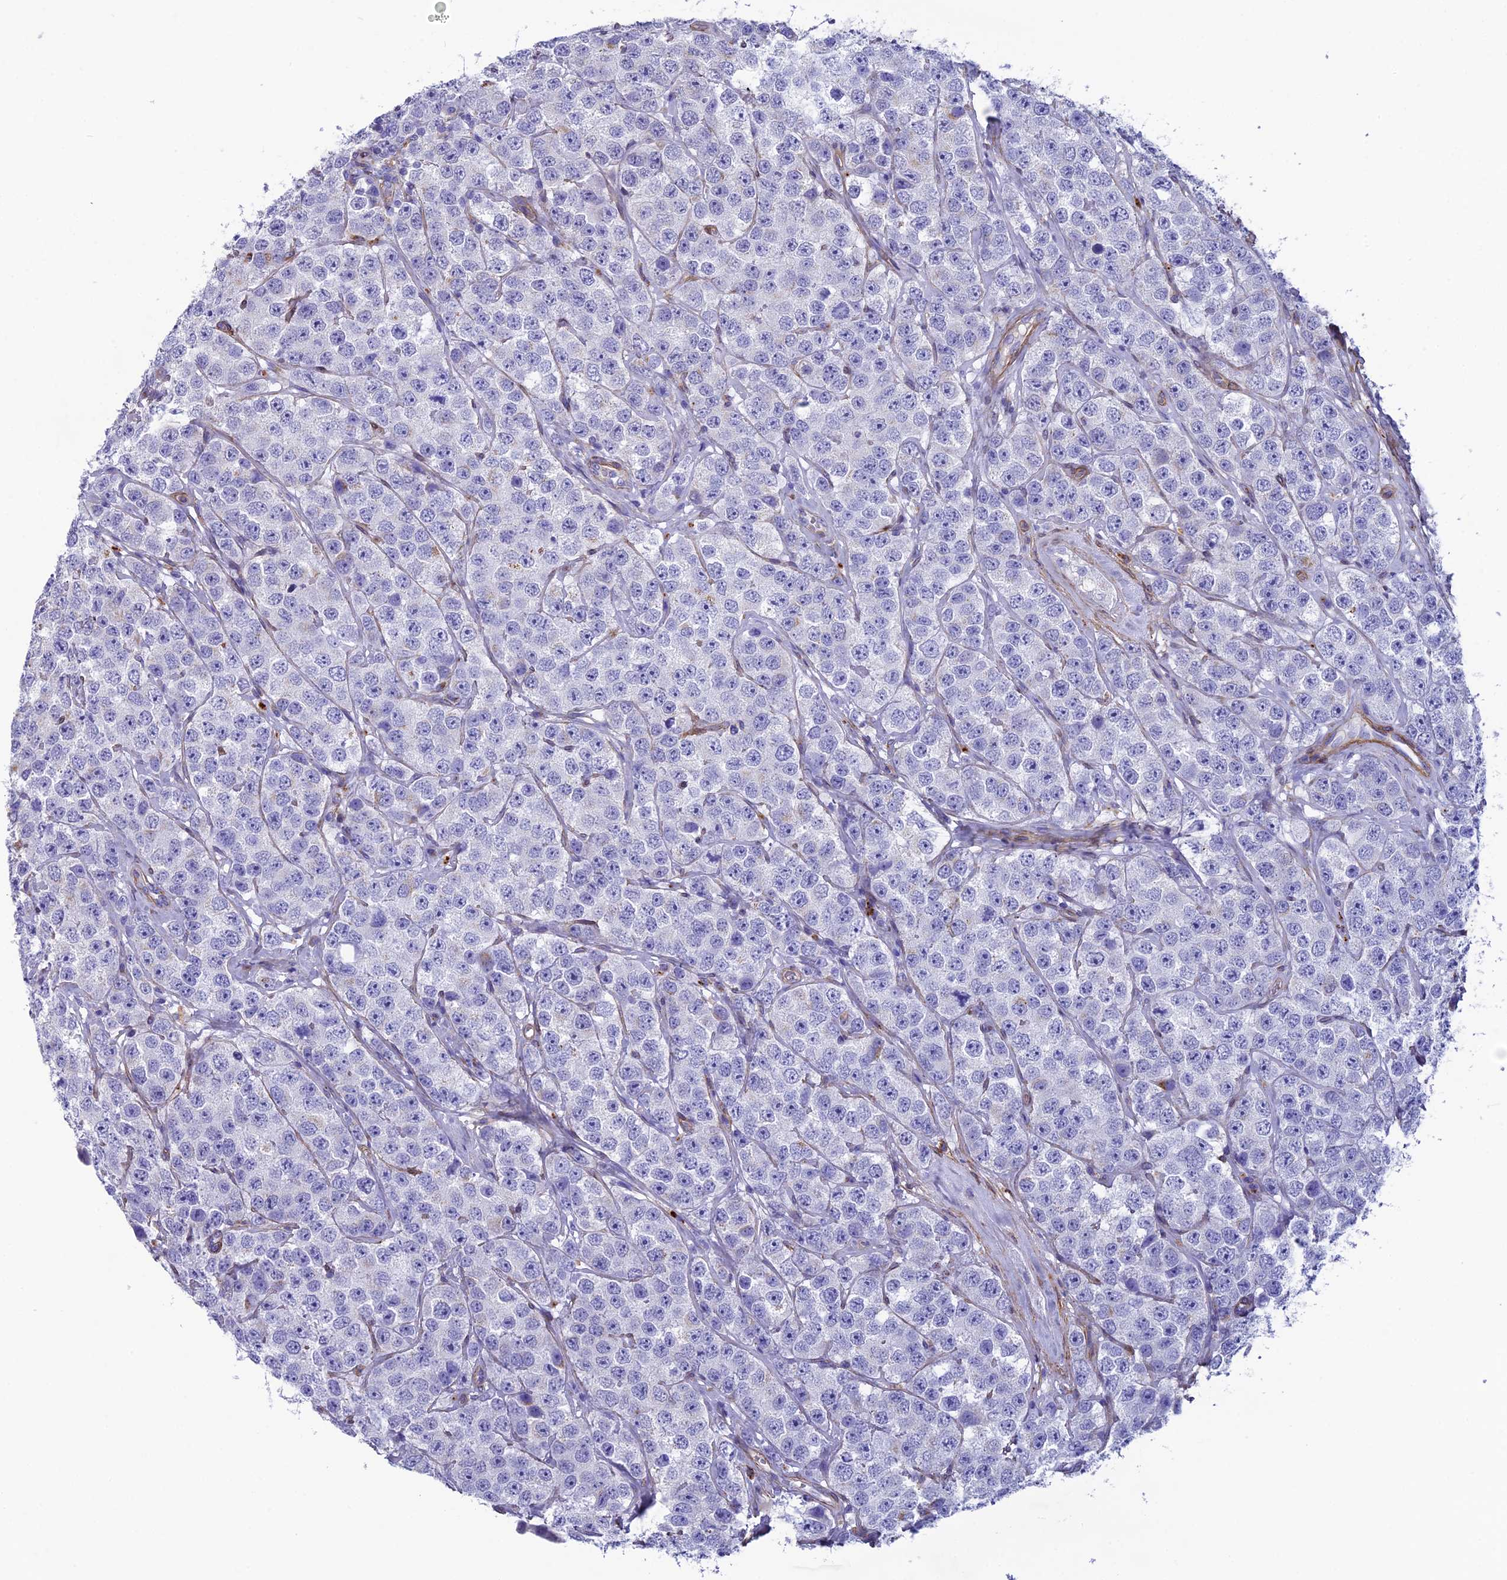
{"staining": {"intensity": "negative", "quantity": "none", "location": "none"}, "tissue": "testis cancer", "cell_type": "Tumor cells", "image_type": "cancer", "snomed": [{"axis": "morphology", "description": "Seminoma, NOS"}, {"axis": "topography", "description": "Testis"}], "caption": "Immunohistochemistry (IHC) image of neoplastic tissue: human testis cancer stained with DAB (3,3'-diaminobenzidine) reveals no significant protein positivity in tumor cells.", "gene": "TNS1", "patient": {"sex": "male", "age": 28}}